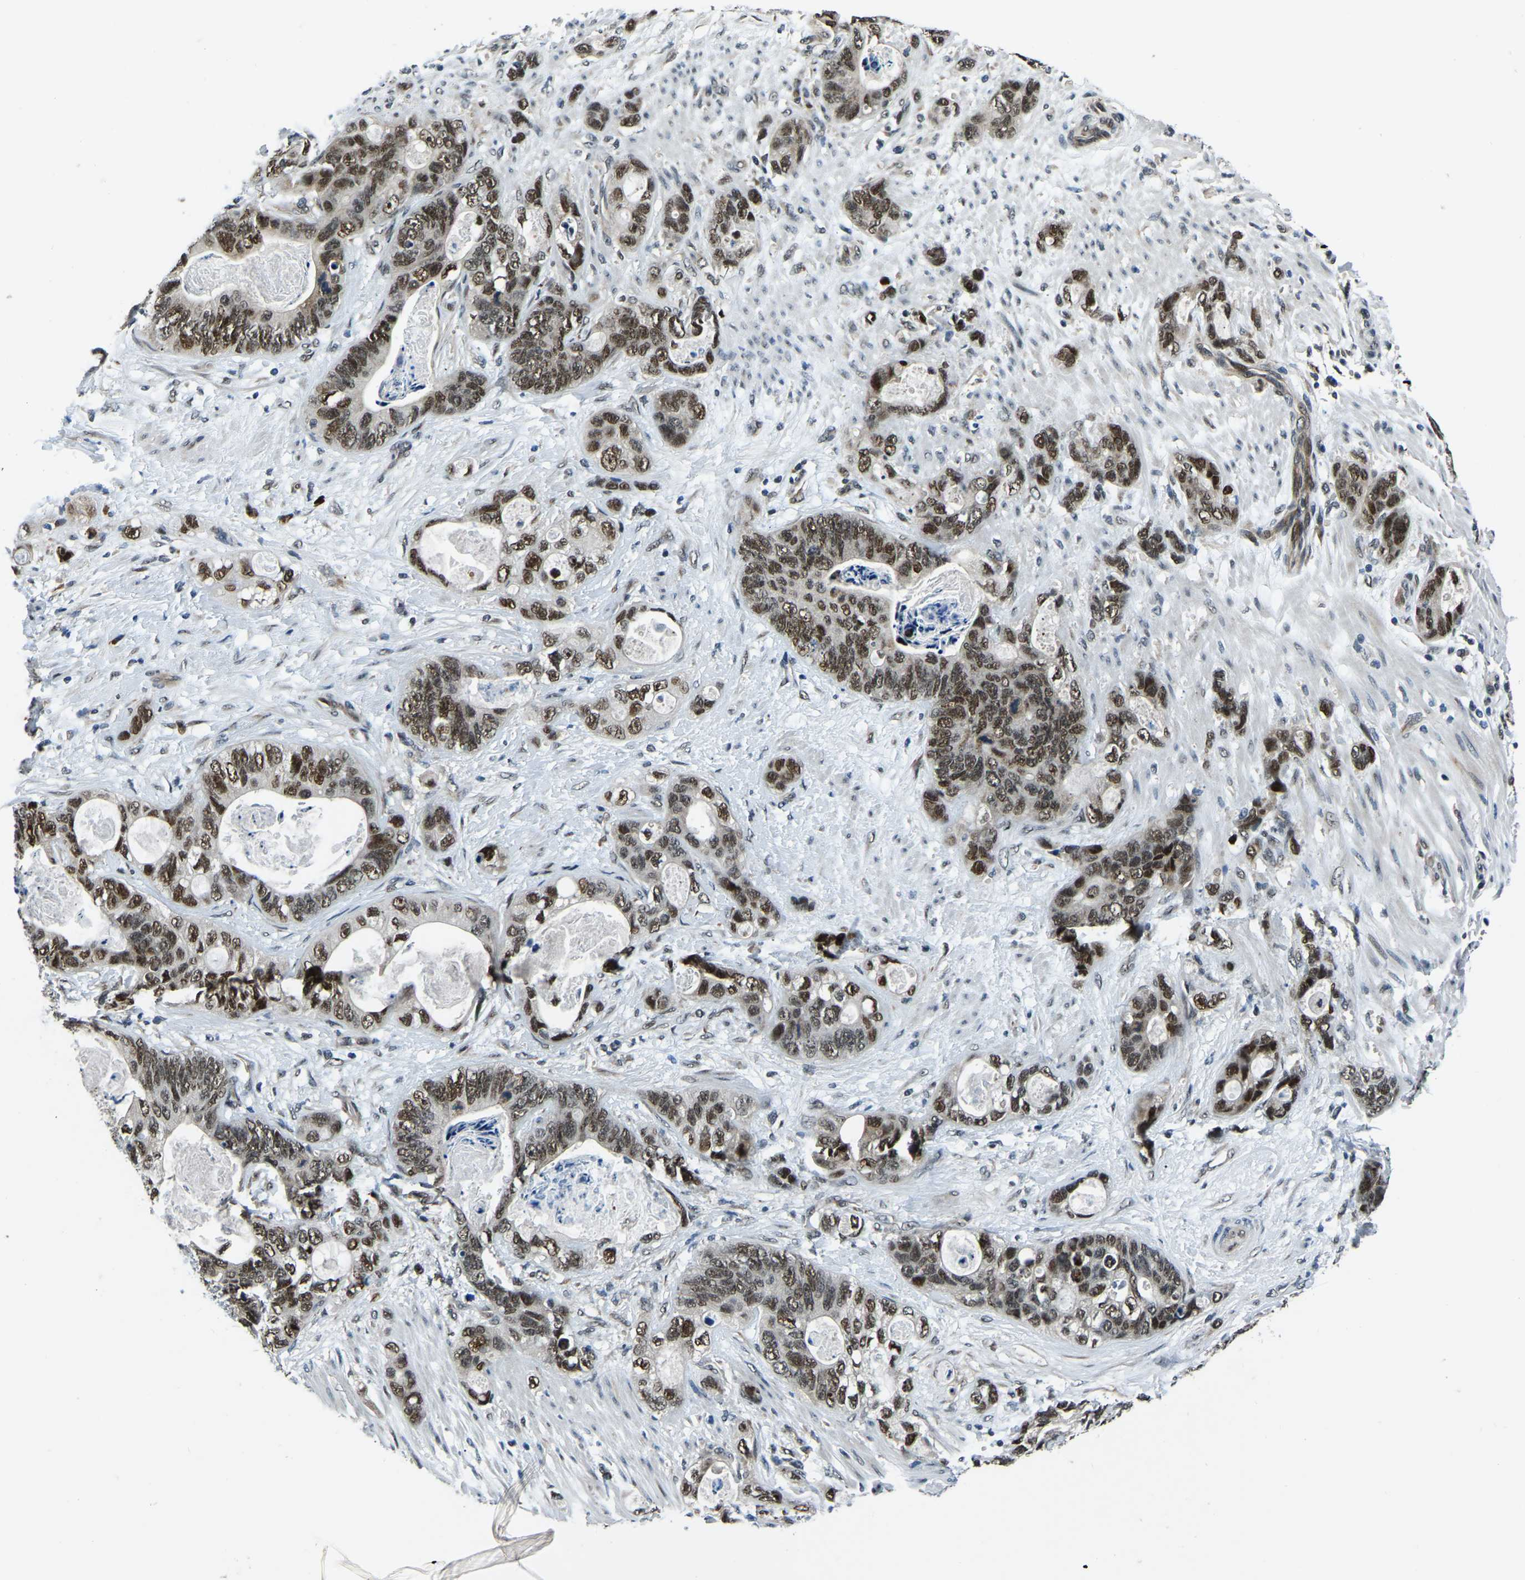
{"staining": {"intensity": "moderate", "quantity": ">75%", "location": "nuclear"}, "tissue": "stomach cancer", "cell_type": "Tumor cells", "image_type": "cancer", "snomed": [{"axis": "morphology", "description": "Normal tissue, NOS"}, {"axis": "morphology", "description": "Adenocarcinoma, NOS"}, {"axis": "topography", "description": "Stomach"}], "caption": "Immunohistochemical staining of stomach cancer demonstrates medium levels of moderate nuclear positivity in about >75% of tumor cells.", "gene": "ING2", "patient": {"sex": "female", "age": 89}}